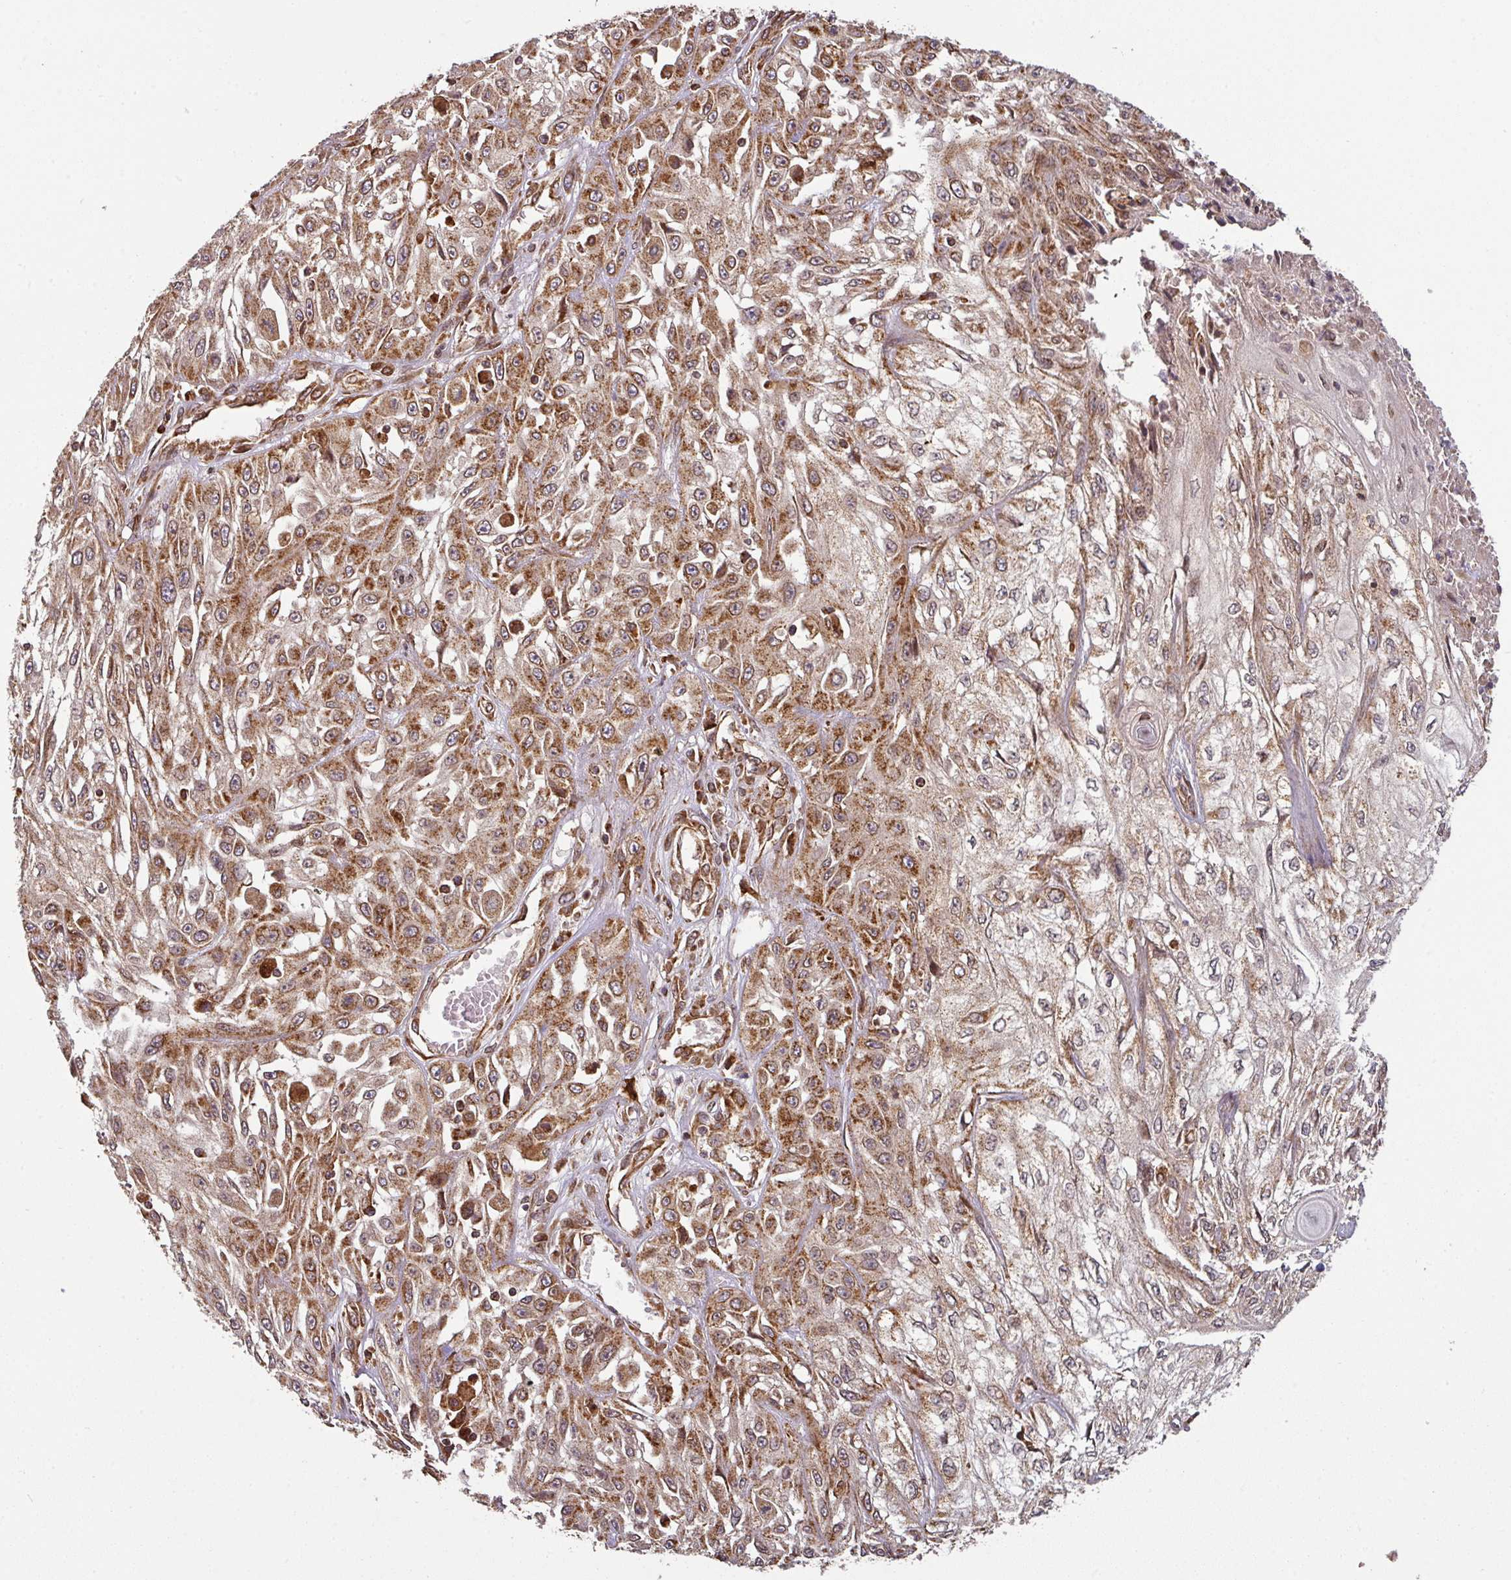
{"staining": {"intensity": "moderate", "quantity": ">75%", "location": "cytoplasmic/membranous"}, "tissue": "skin cancer", "cell_type": "Tumor cells", "image_type": "cancer", "snomed": [{"axis": "morphology", "description": "Squamous cell carcinoma, NOS"}, {"axis": "morphology", "description": "Squamous cell carcinoma, metastatic, NOS"}, {"axis": "topography", "description": "Skin"}, {"axis": "topography", "description": "Lymph node"}], "caption": "IHC of human skin cancer (metastatic squamous cell carcinoma) demonstrates medium levels of moderate cytoplasmic/membranous staining in about >75% of tumor cells.", "gene": "TRAP1", "patient": {"sex": "male", "age": 75}}